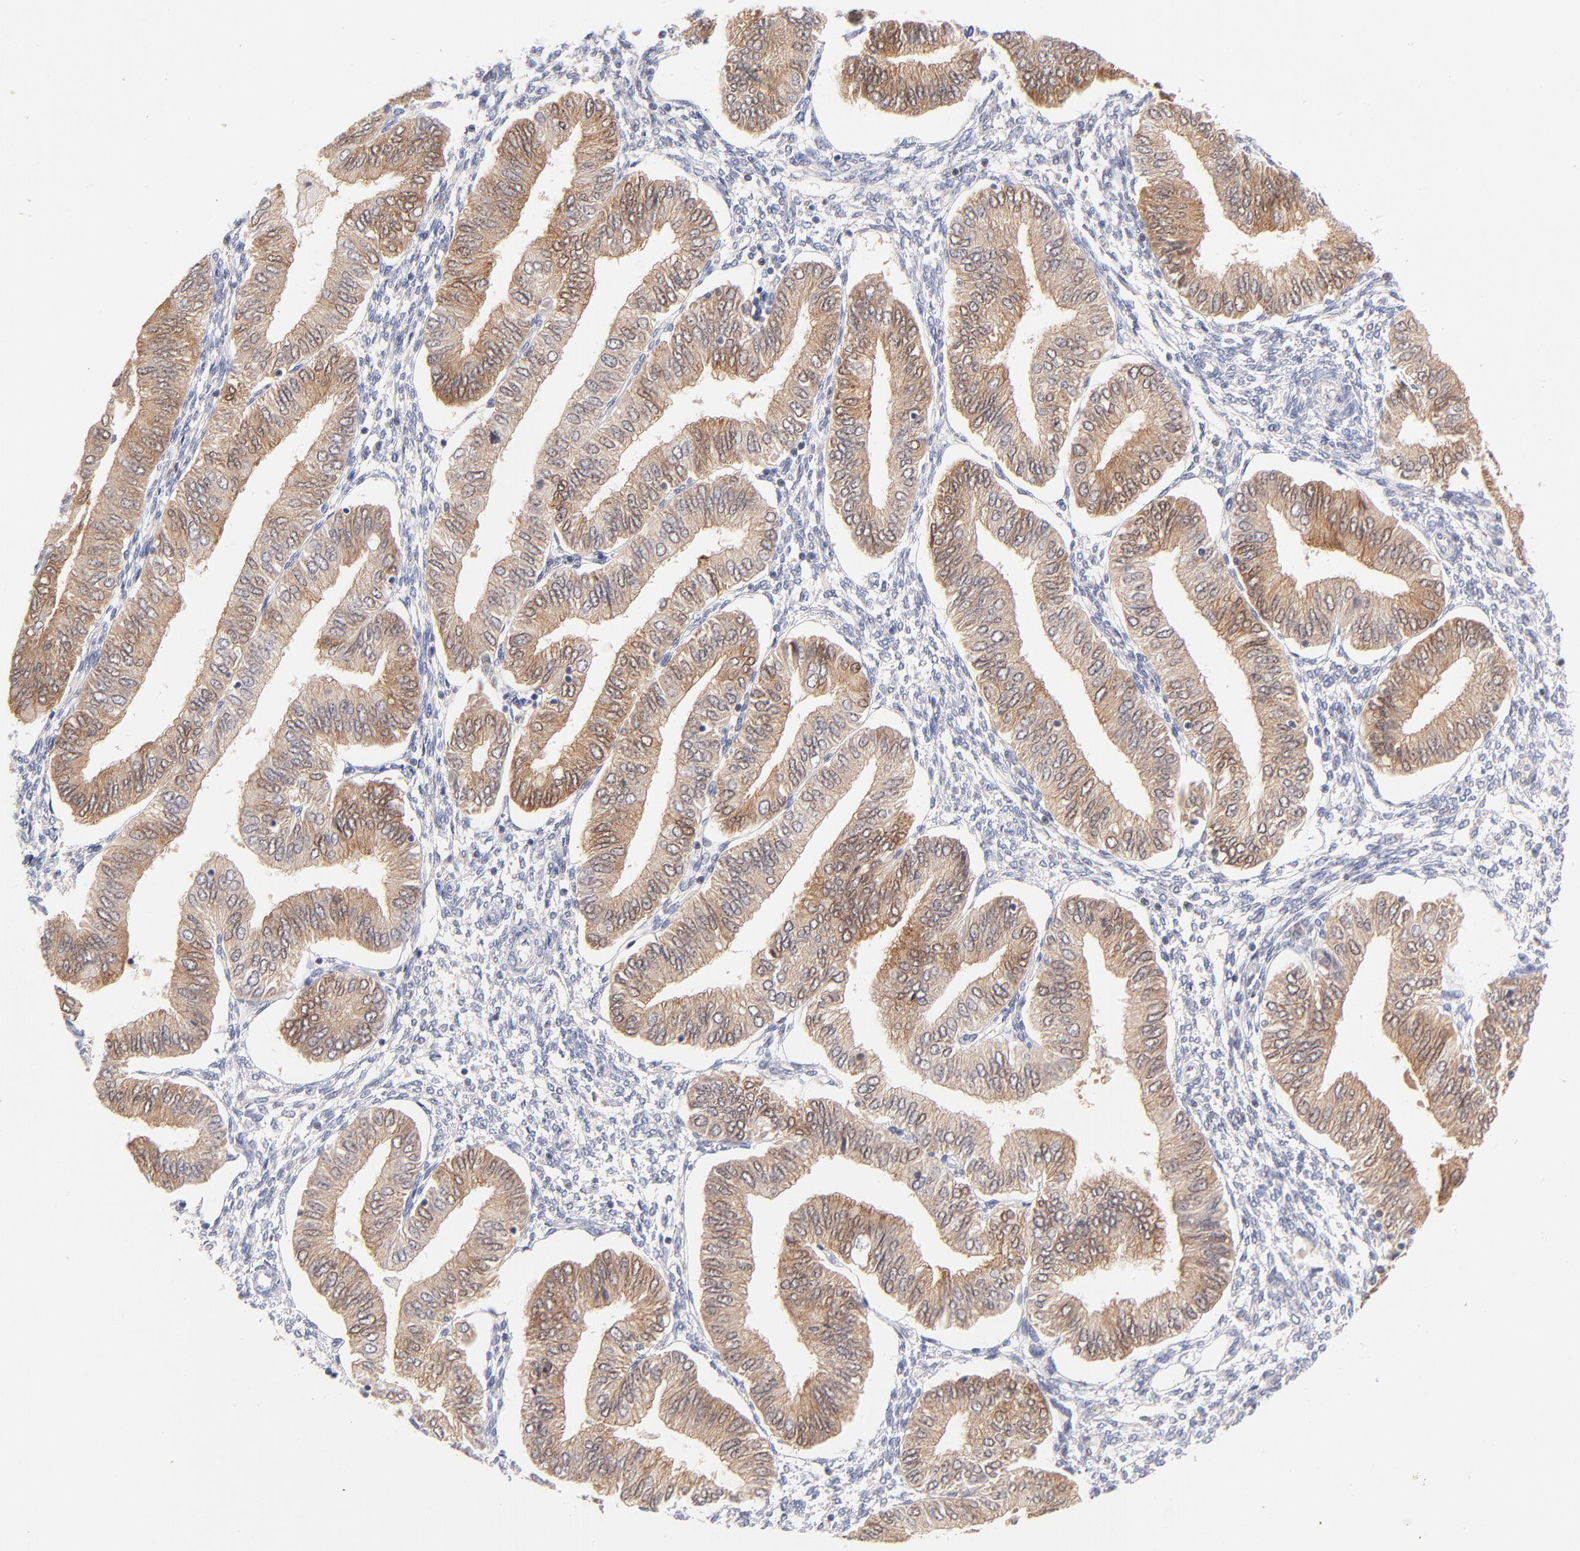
{"staining": {"intensity": "weak", "quantity": ">75%", "location": "cytoplasmic/membranous"}, "tissue": "endometrial cancer", "cell_type": "Tumor cells", "image_type": "cancer", "snomed": [{"axis": "morphology", "description": "Adenocarcinoma, NOS"}, {"axis": "topography", "description": "Endometrium"}], "caption": "Endometrial cancer stained for a protein (brown) exhibits weak cytoplasmic/membranous positive positivity in approximately >75% of tumor cells.", "gene": "CASP6", "patient": {"sex": "female", "age": 51}}